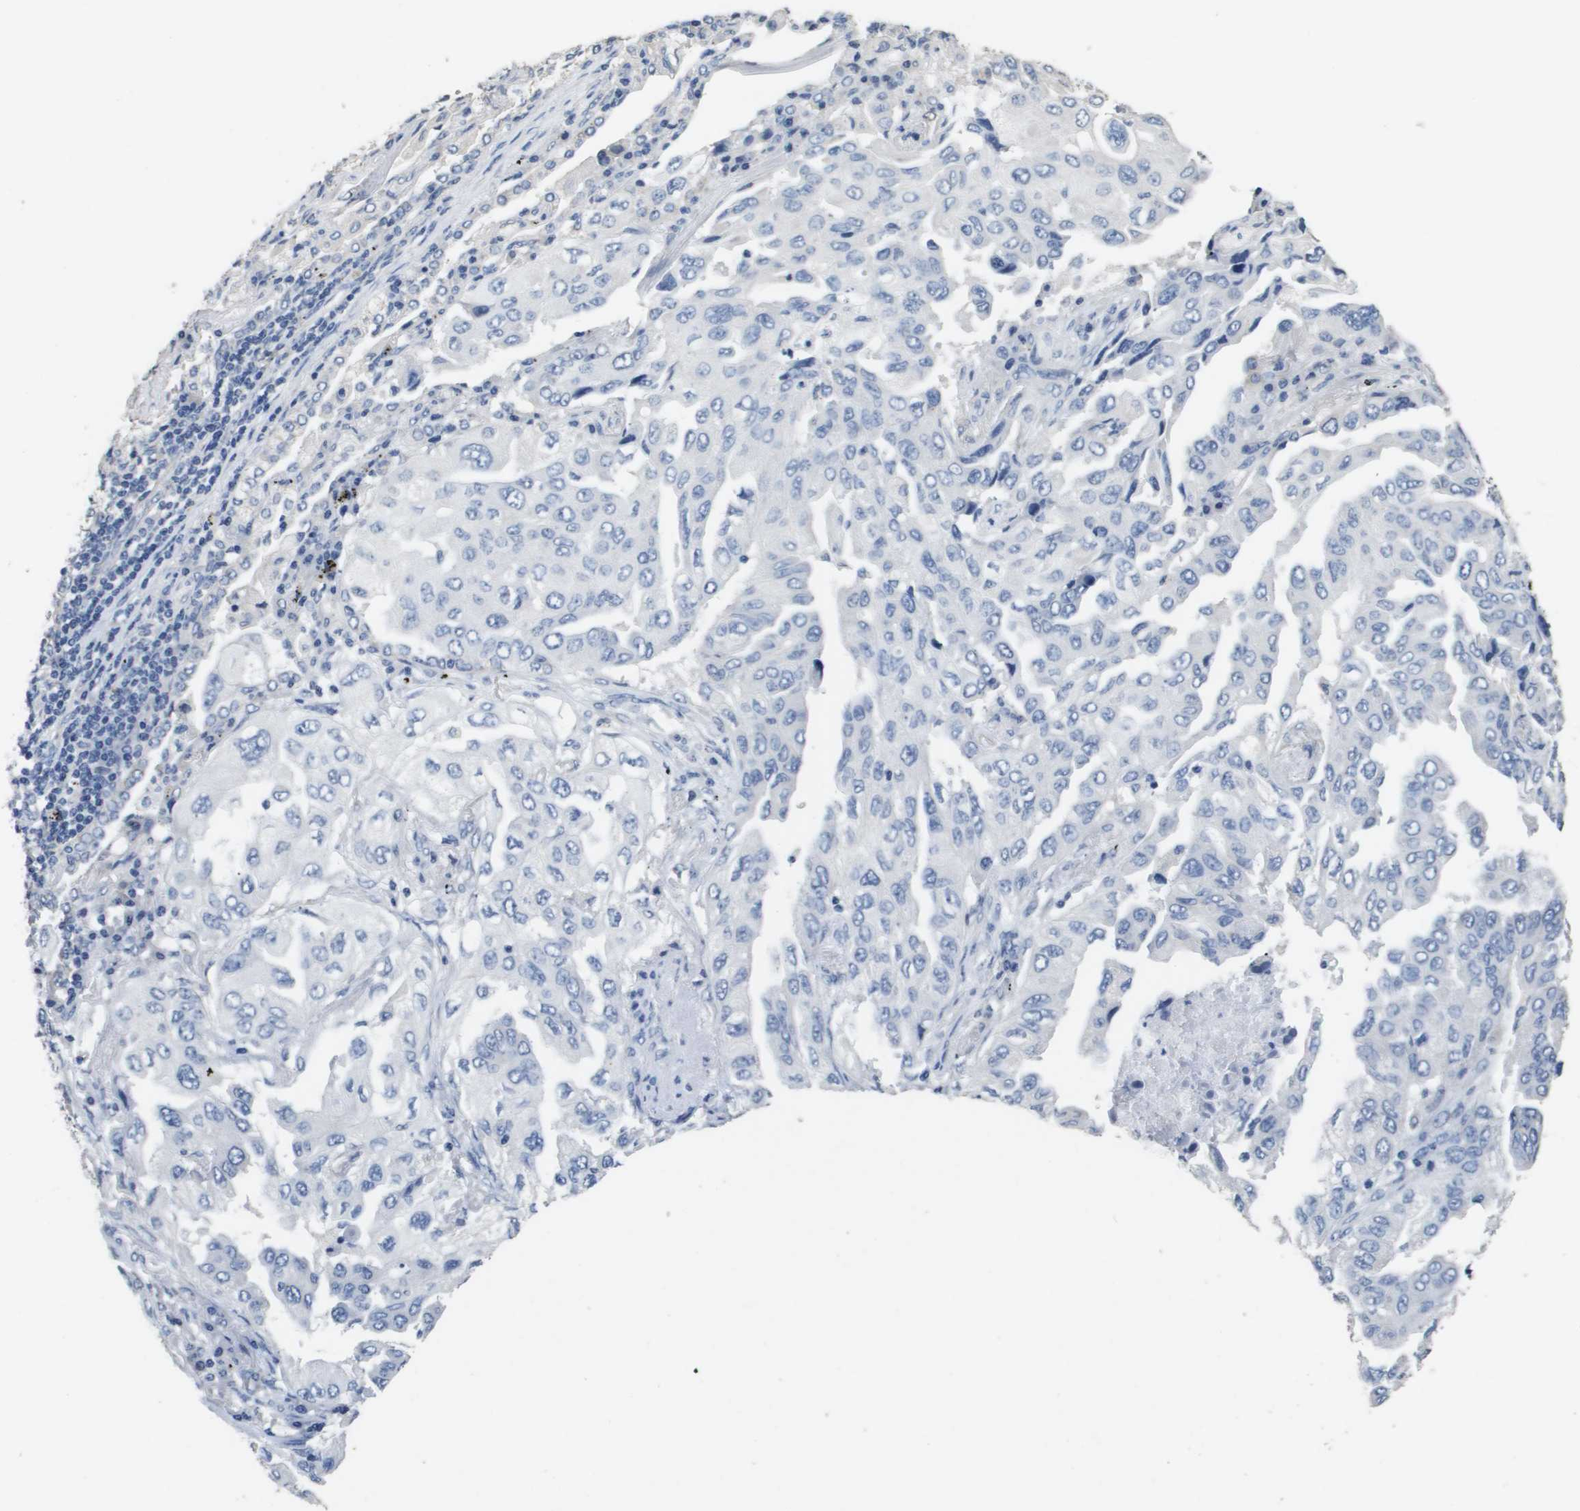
{"staining": {"intensity": "negative", "quantity": "none", "location": "none"}, "tissue": "lung cancer", "cell_type": "Tumor cells", "image_type": "cancer", "snomed": [{"axis": "morphology", "description": "Adenocarcinoma, NOS"}, {"axis": "topography", "description": "Lung"}], "caption": "The micrograph demonstrates no significant expression in tumor cells of adenocarcinoma (lung). Brightfield microscopy of IHC stained with DAB (3,3'-diaminobenzidine) (brown) and hematoxylin (blue), captured at high magnification.", "gene": "MT3", "patient": {"sex": "female", "age": 65}}